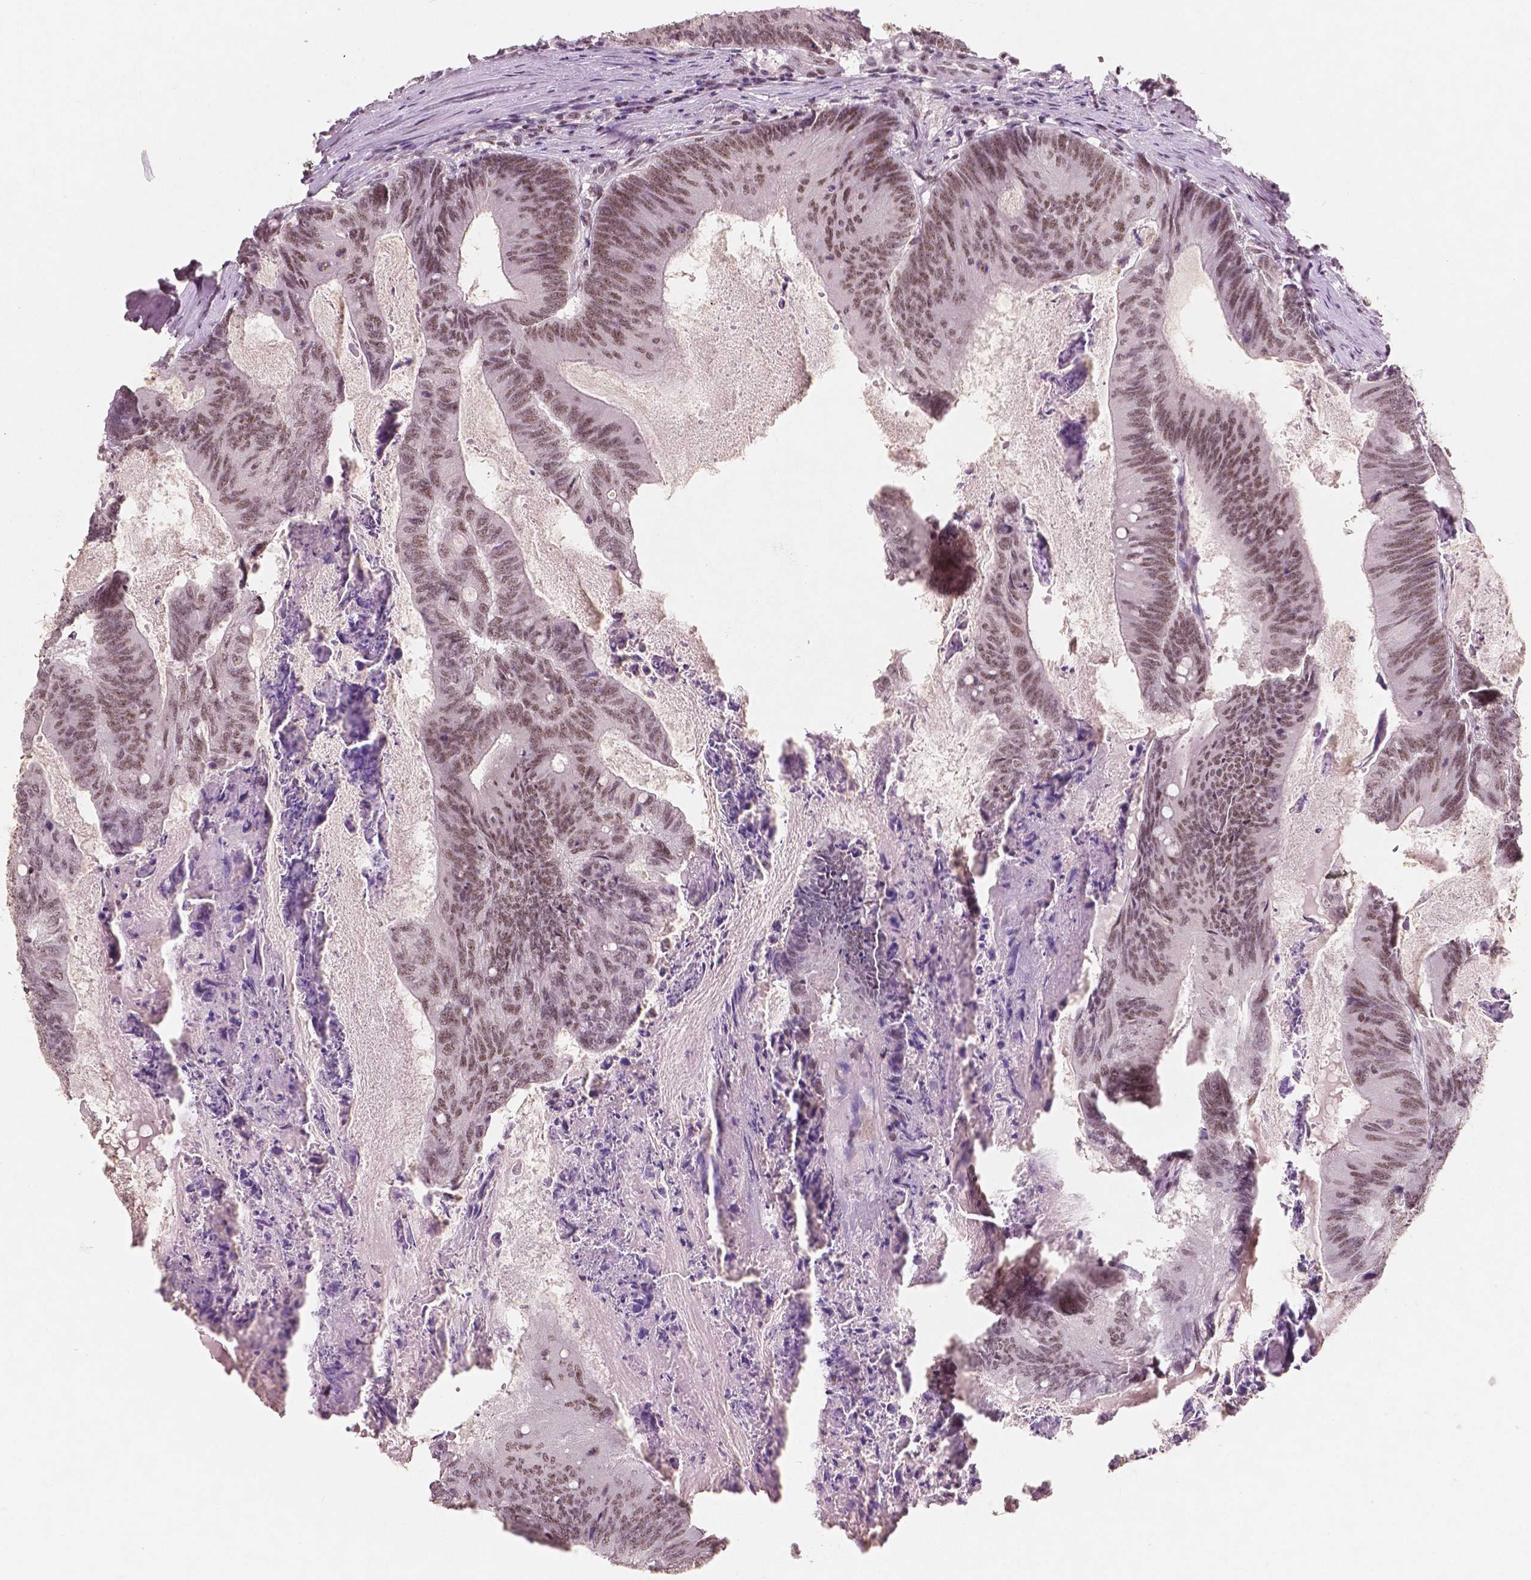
{"staining": {"intensity": "moderate", "quantity": ">75%", "location": "nuclear"}, "tissue": "colorectal cancer", "cell_type": "Tumor cells", "image_type": "cancer", "snomed": [{"axis": "morphology", "description": "Adenocarcinoma, NOS"}, {"axis": "topography", "description": "Colon"}], "caption": "A micrograph showing moderate nuclear staining in about >75% of tumor cells in colorectal cancer, as visualized by brown immunohistochemical staining.", "gene": "BRD4", "patient": {"sex": "female", "age": 70}}